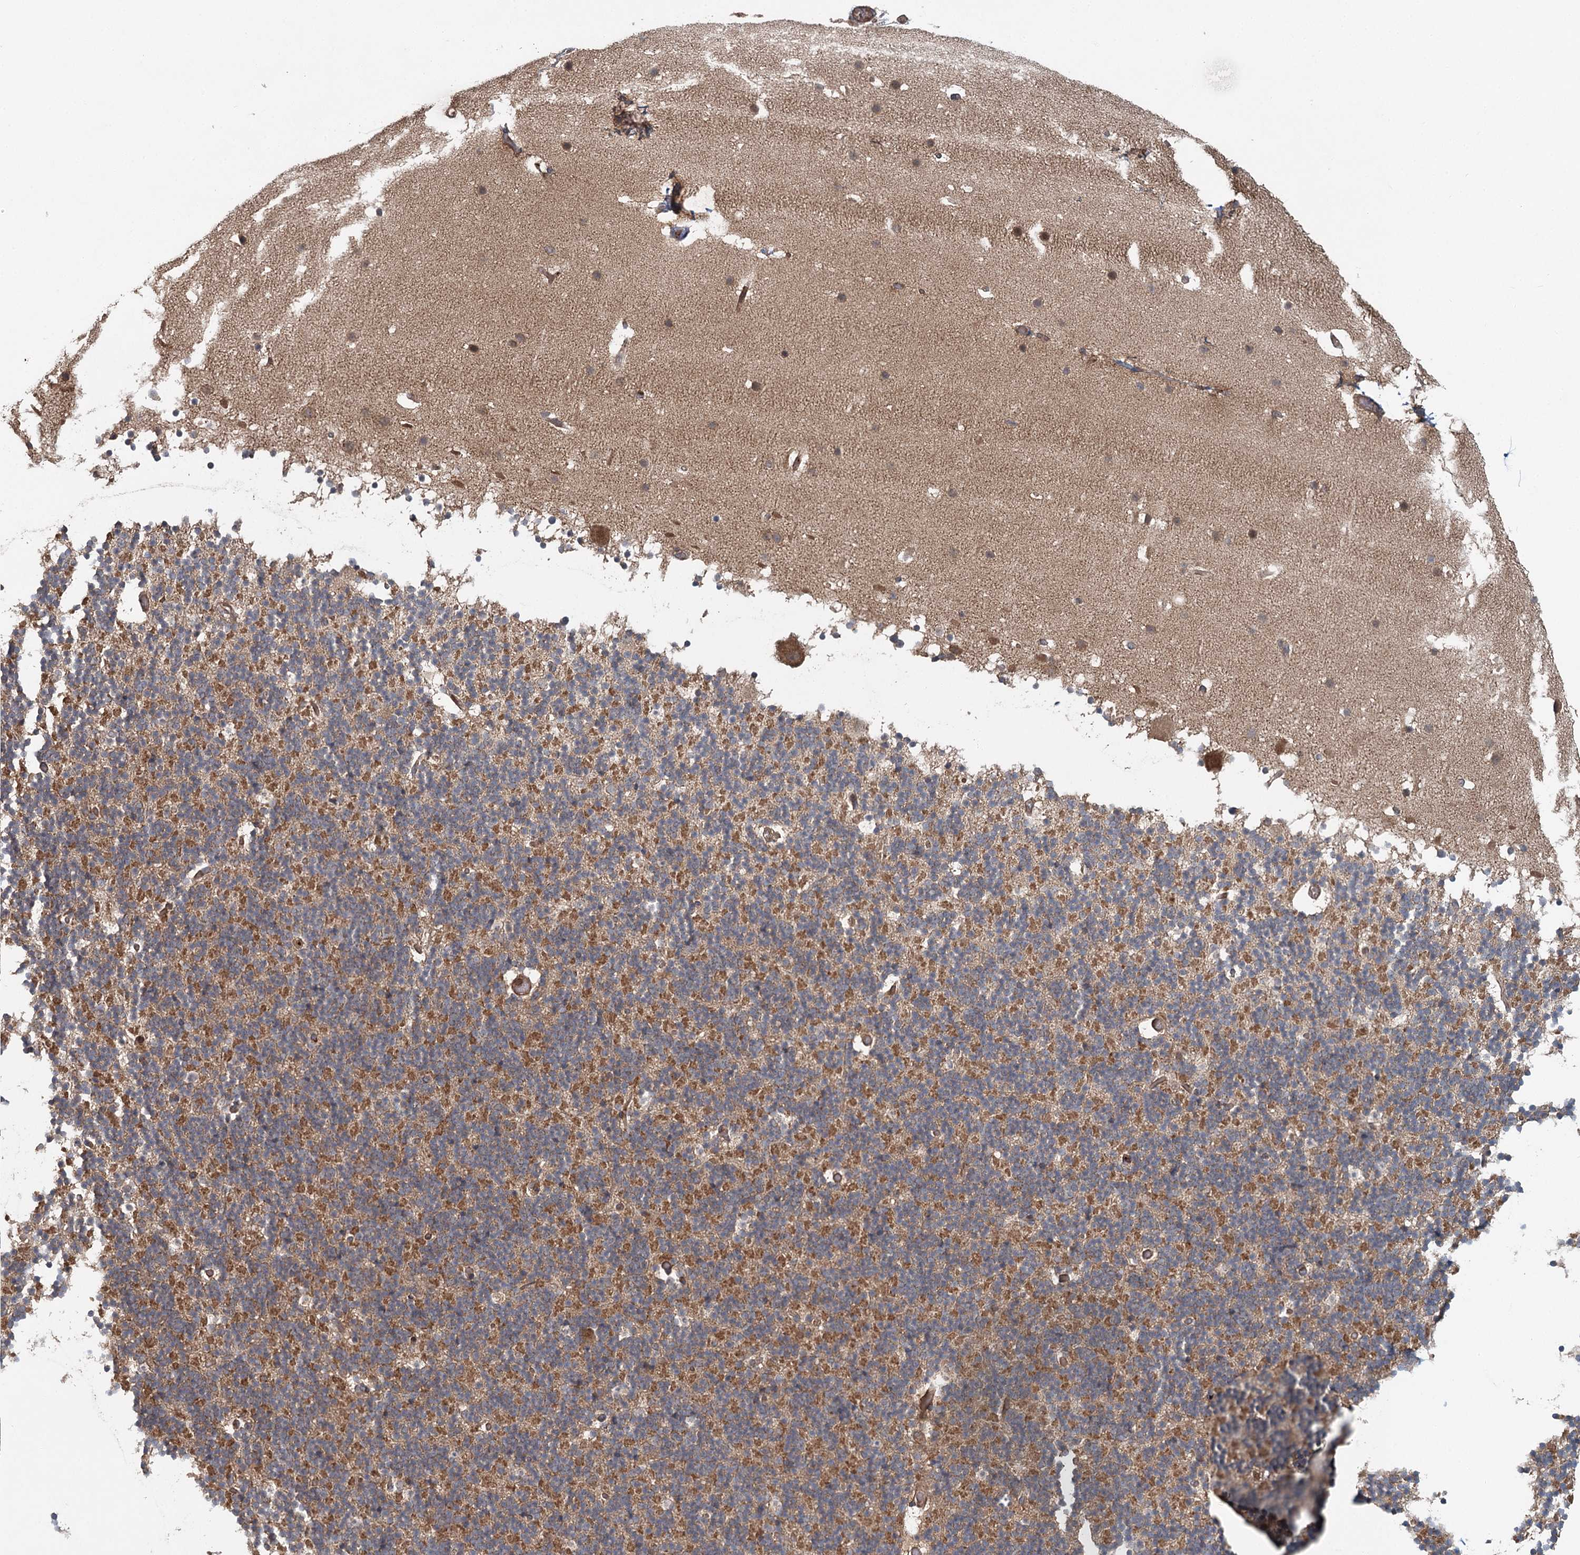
{"staining": {"intensity": "moderate", "quantity": "25%-75%", "location": "cytoplasmic/membranous"}, "tissue": "cerebellum", "cell_type": "Cells in granular layer", "image_type": "normal", "snomed": [{"axis": "morphology", "description": "Normal tissue, NOS"}, {"axis": "topography", "description": "Cerebellum"}], "caption": "Immunohistochemical staining of normal human cerebellum displays 25%-75% levels of moderate cytoplasmic/membranous protein expression in approximately 25%-75% of cells in granular layer. The staining was performed using DAB (3,3'-diaminobenzidine) to visualize the protein expression in brown, while the nuclei were stained in blue with hematoxylin (Magnification: 20x).", "gene": "ENSG00000273217", "patient": {"sex": "male", "age": 57}}